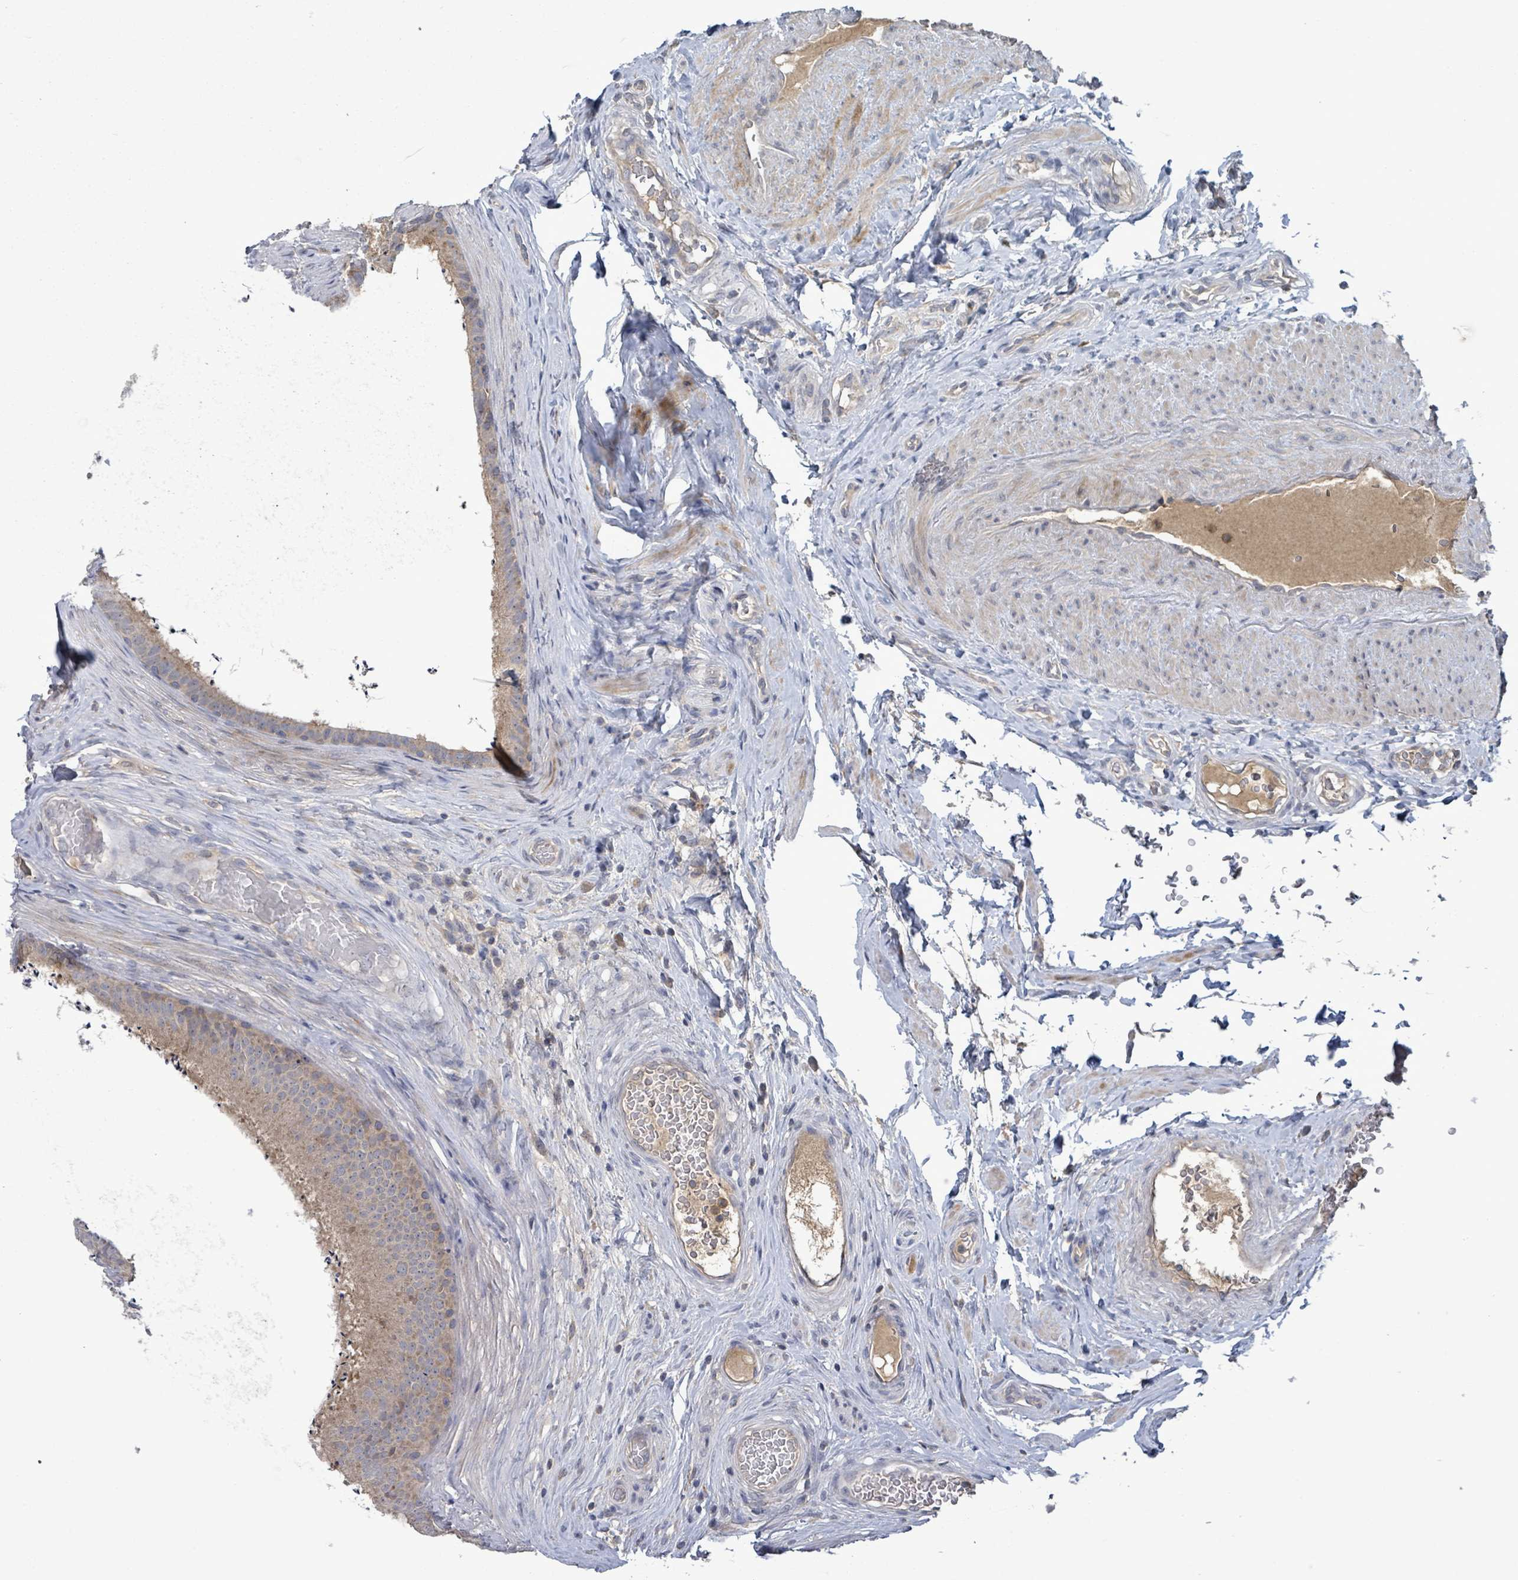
{"staining": {"intensity": "weak", "quantity": ">75%", "location": "cytoplasmic/membranous"}, "tissue": "epididymis", "cell_type": "Glandular cells", "image_type": "normal", "snomed": [{"axis": "morphology", "description": "Normal tissue, NOS"}, {"axis": "topography", "description": "Testis"}, {"axis": "topography", "description": "Epididymis"}], "caption": "This is a micrograph of immunohistochemistry staining of unremarkable epididymis, which shows weak staining in the cytoplasmic/membranous of glandular cells.", "gene": "SERPINE3", "patient": {"sex": "male", "age": 41}}